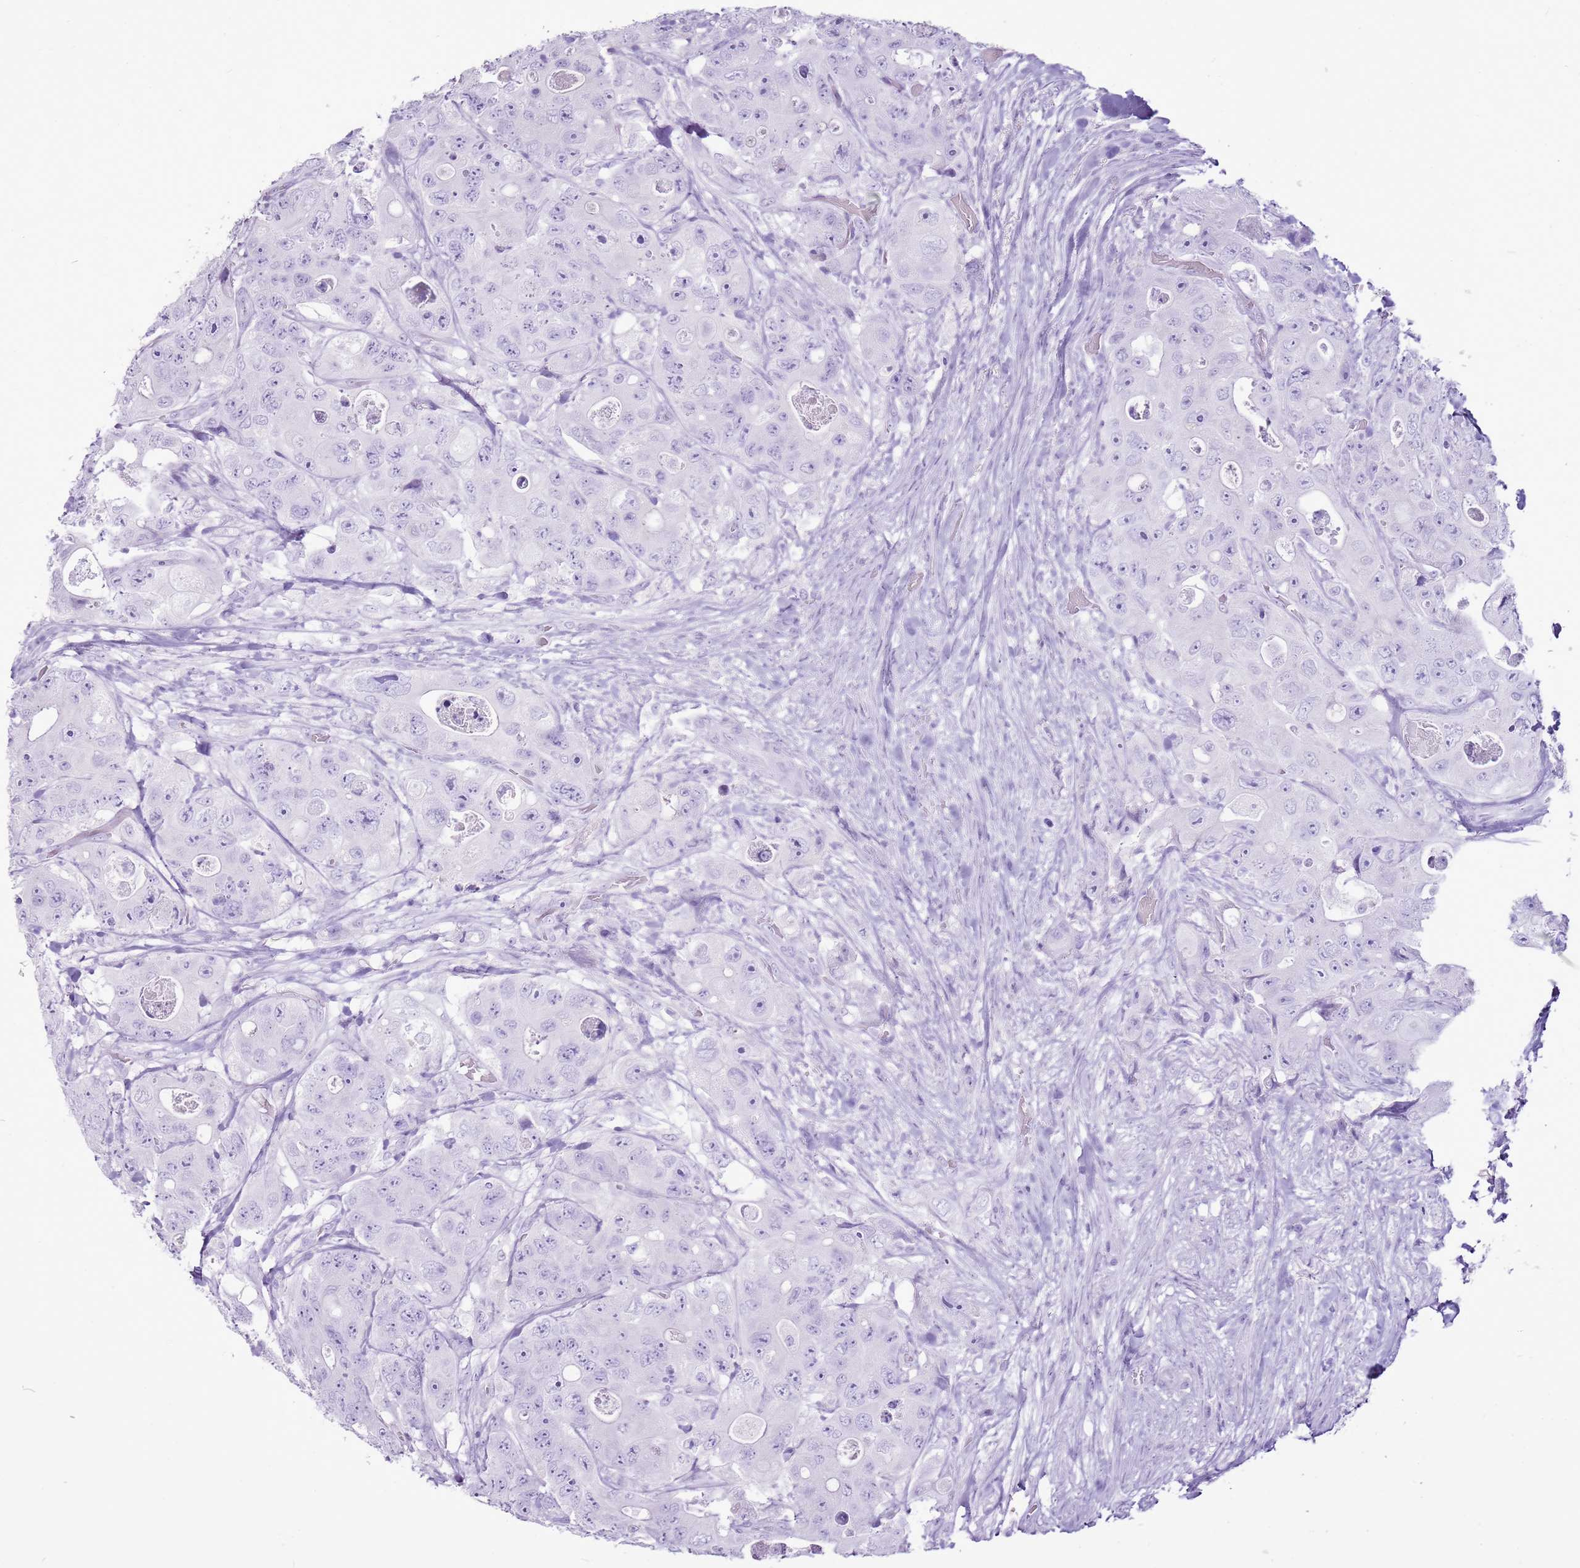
{"staining": {"intensity": "negative", "quantity": "none", "location": "none"}, "tissue": "colorectal cancer", "cell_type": "Tumor cells", "image_type": "cancer", "snomed": [{"axis": "morphology", "description": "Adenocarcinoma, NOS"}, {"axis": "topography", "description": "Colon"}], "caption": "Immunohistochemical staining of colorectal cancer (adenocarcinoma) exhibits no significant expression in tumor cells.", "gene": "CNFN", "patient": {"sex": "female", "age": 46}}